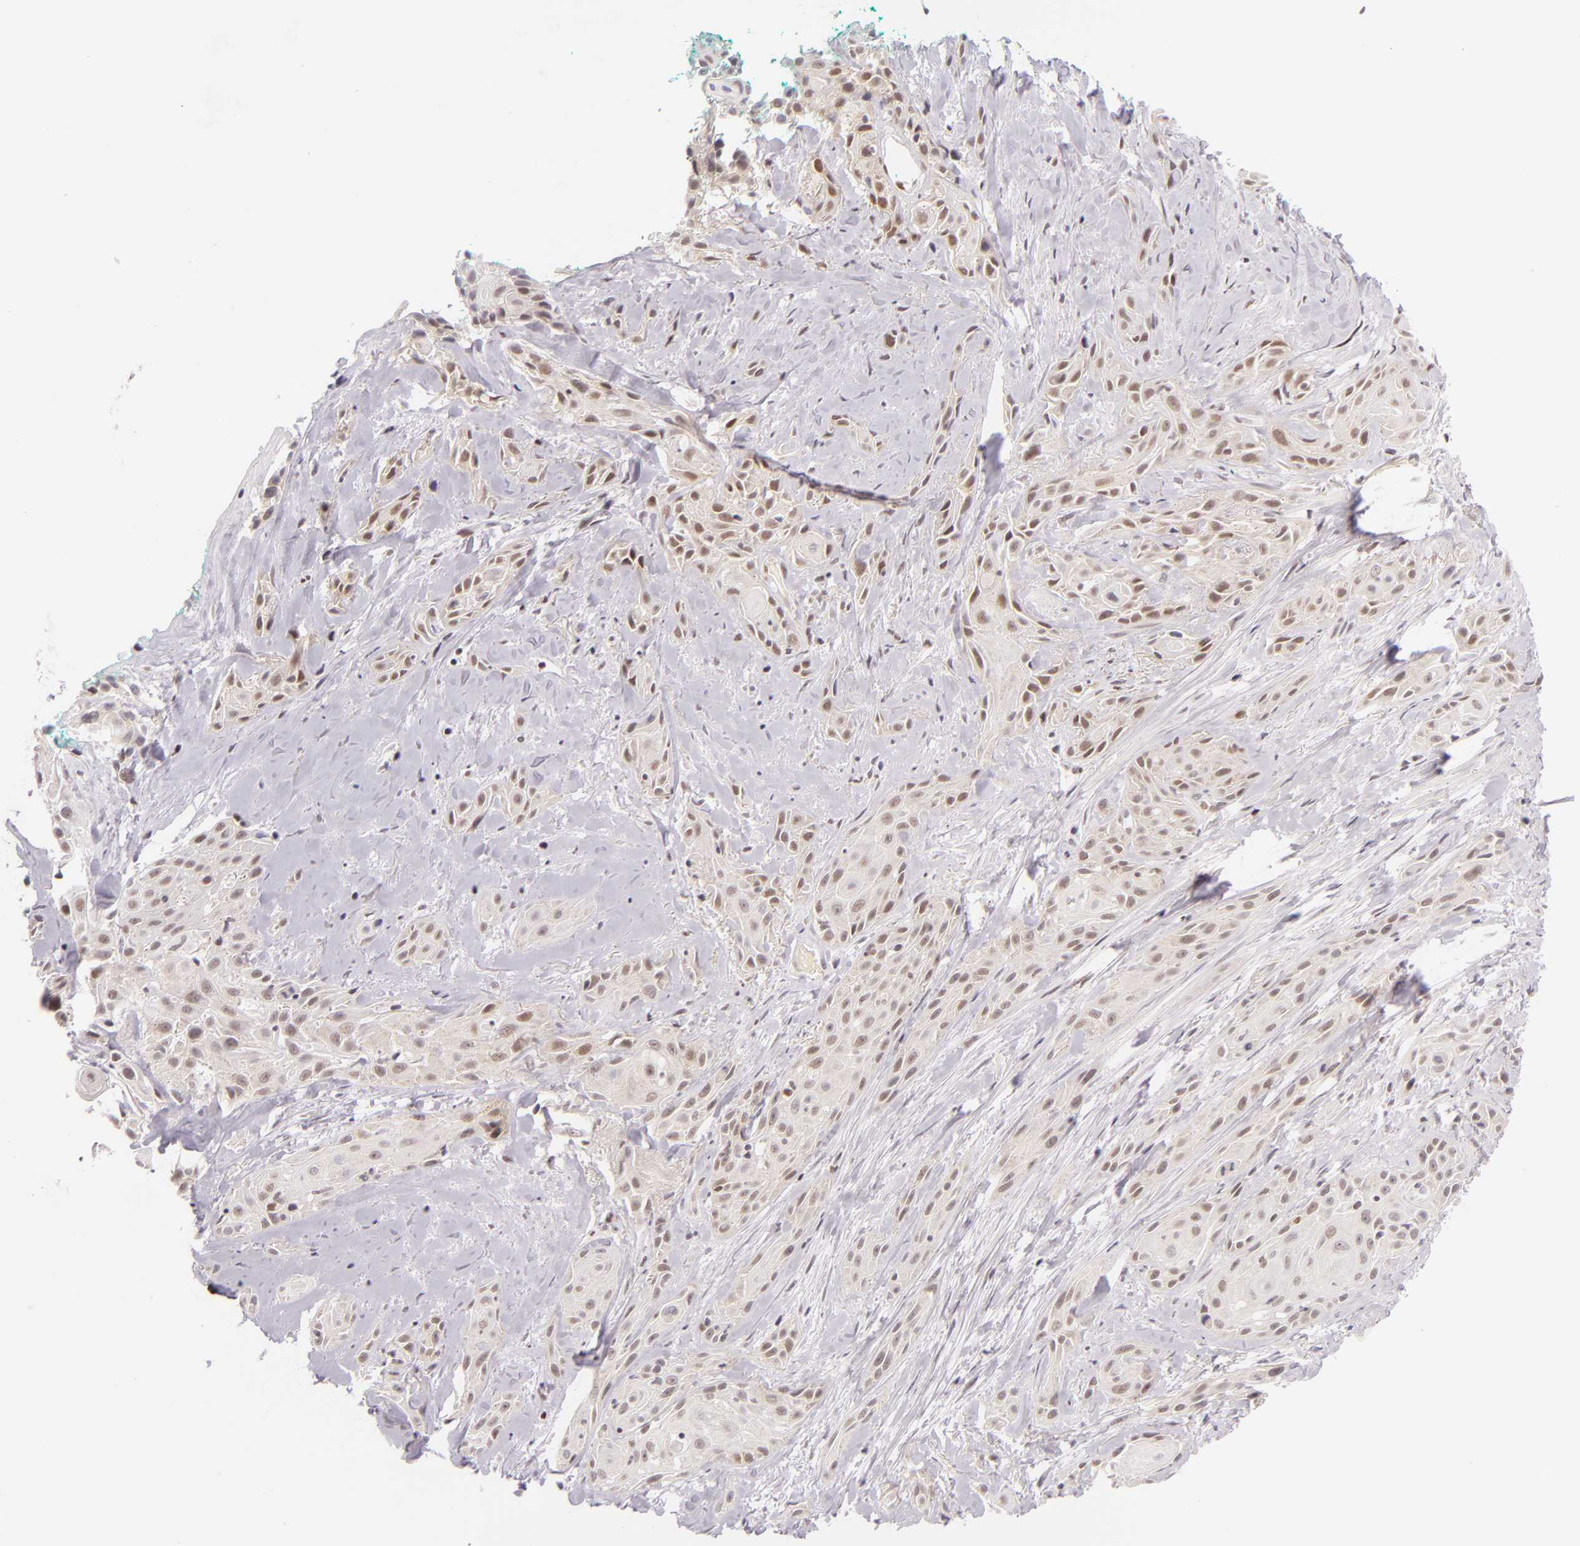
{"staining": {"intensity": "moderate", "quantity": "25%-75%", "location": "nuclear"}, "tissue": "skin cancer", "cell_type": "Tumor cells", "image_type": "cancer", "snomed": [{"axis": "morphology", "description": "Squamous cell carcinoma, NOS"}, {"axis": "topography", "description": "Skin"}, {"axis": "topography", "description": "Anal"}], "caption": "Skin cancer (squamous cell carcinoma) stained for a protein displays moderate nuclear positivity in tumor cells.", "gene": "BCL3", "patient": {"sex": "male", "age": 64}}